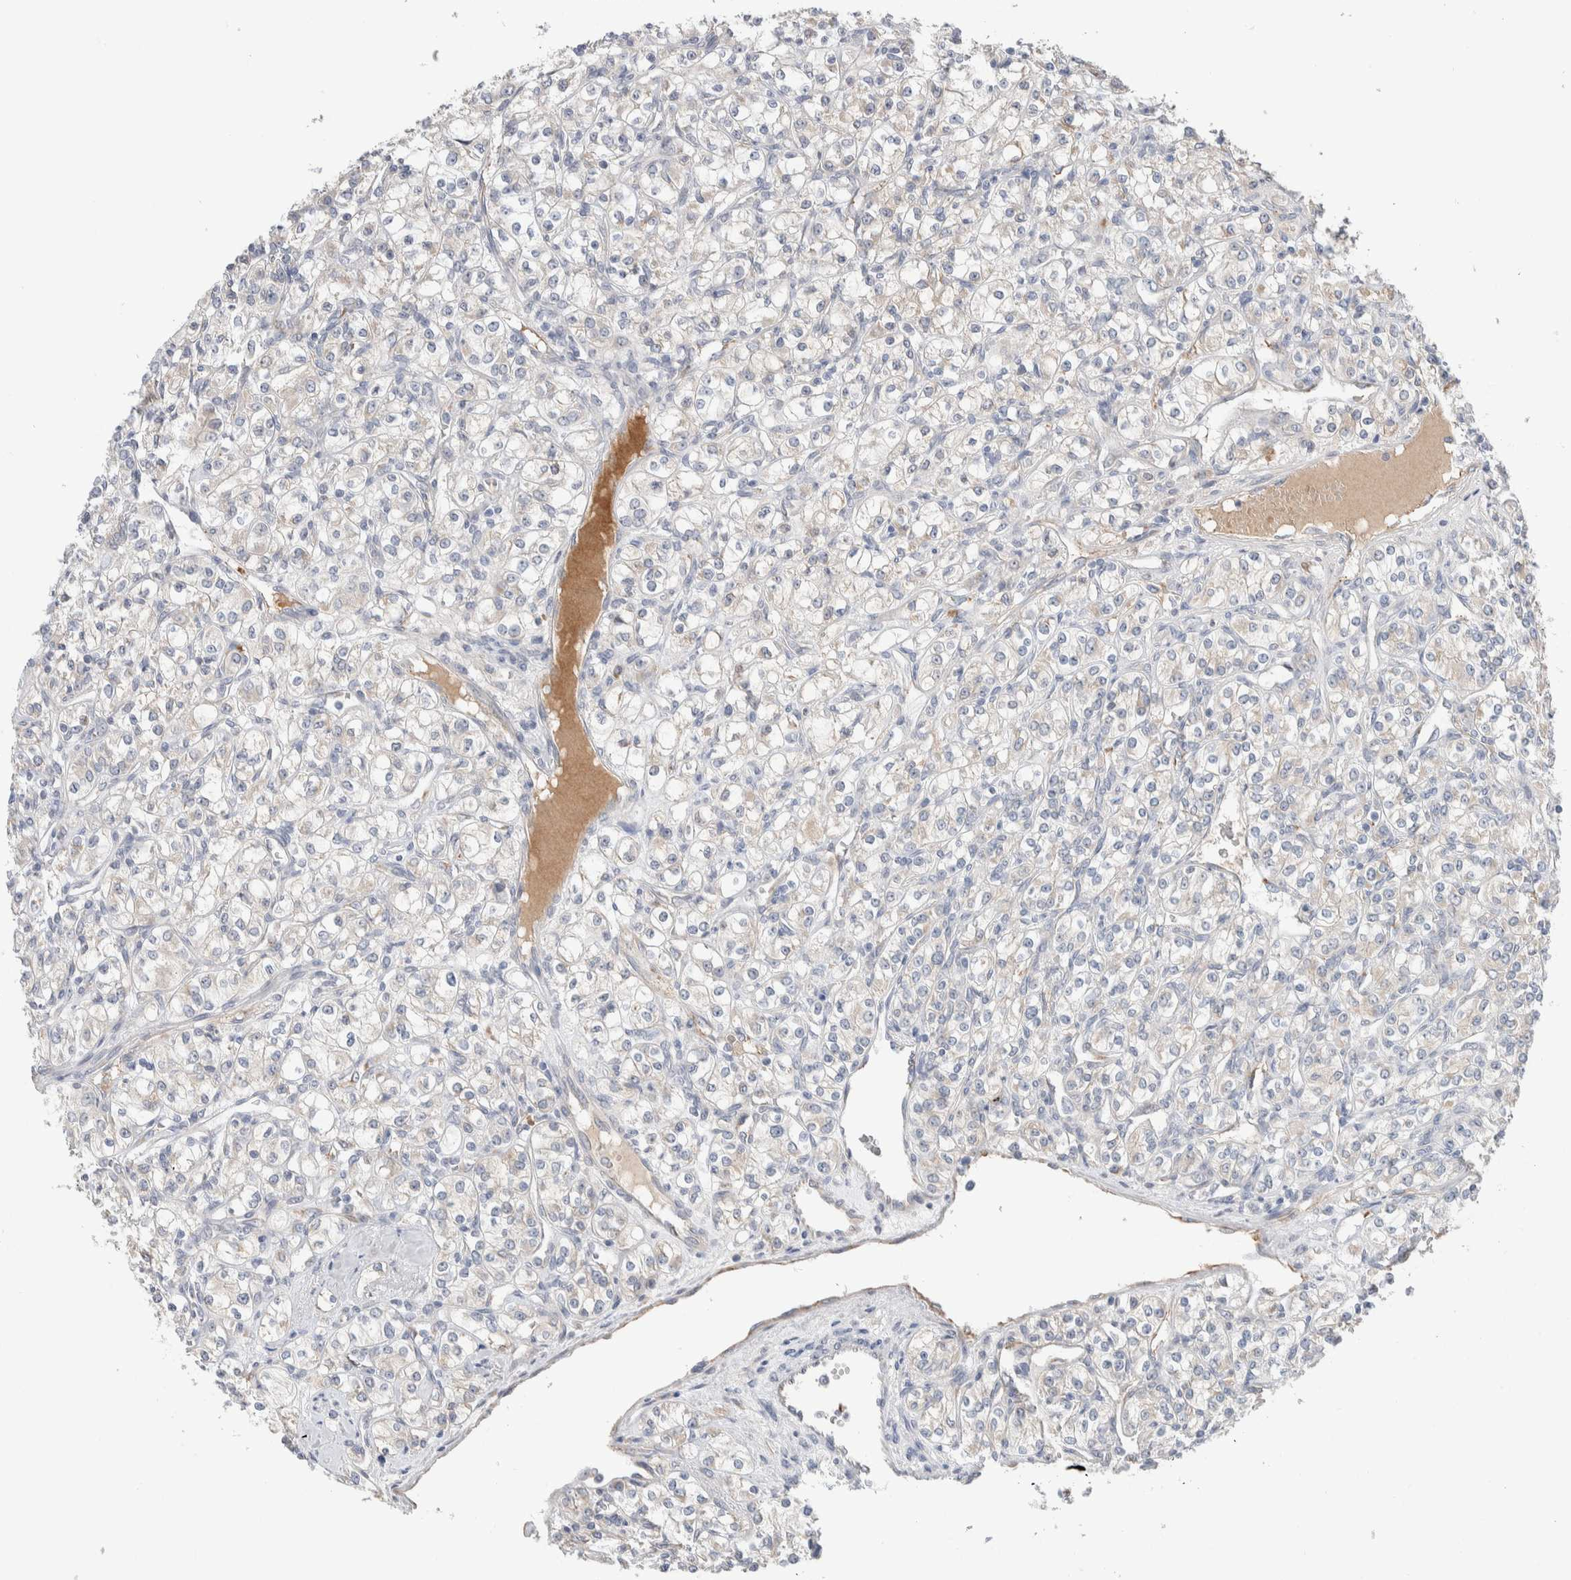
{"staining": {"intensity": "negative", "quantity": "none", "location": "none"}, "tissue": "renal cancer", "cell_type": "Tumor cells", "image_type": "cancer", "snomed": [{"axis": "morphology", "description": "Adenocarcinoma, NOS"}, {"axis": "topography", "description": "Kidney"}], "caption": "A photomicrograph of renal cancer (adenocarcinoma) stained for a protein exhibits no brown staining in tumor cells.", "gene": "RUSF1", "patient": {"sex": "male", "age": 77}}